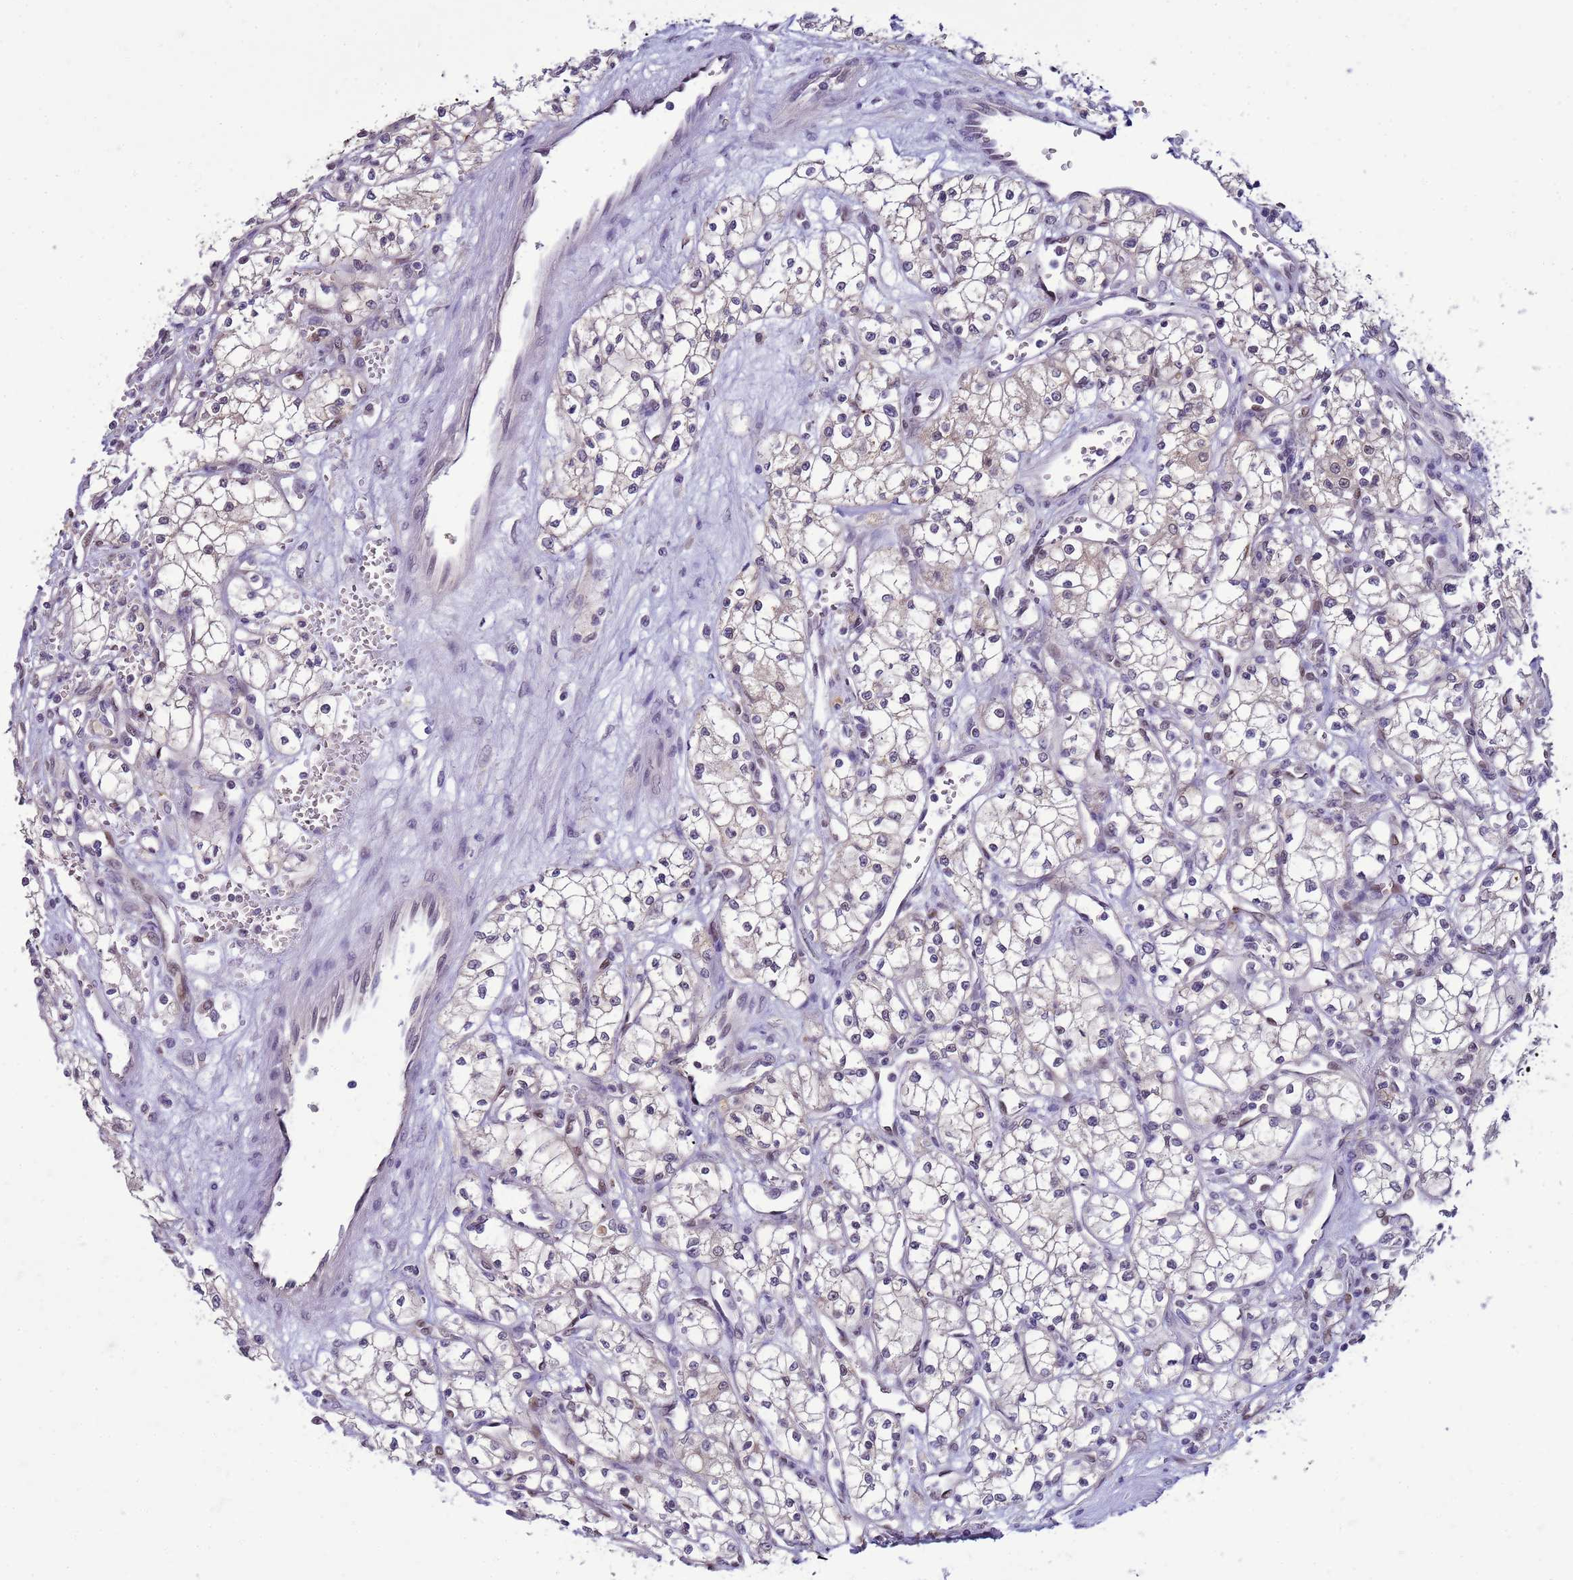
{"staining": {"intensity": "weak", "quantity": "<25%", "location": "cytoplasmic/membranous"}, "tissue": "renal cancer", "cell_type": "Tumor cells", "image_type": "cancer", "snomed": [{"axis": "morphology", "description": "Adenocarcinoma, NOS"}, {"axis": "topography", "description": "Kidney"}], "caption": "Immunohistochemistry (IHC) micrograph of neoplastic tissue: human renal cancer (adenocarcinoma) stained with DAB displays no significant protein expression in tumor cells.", "gene": "DDI2", "patient": {"sex": "male", "age": 59}}